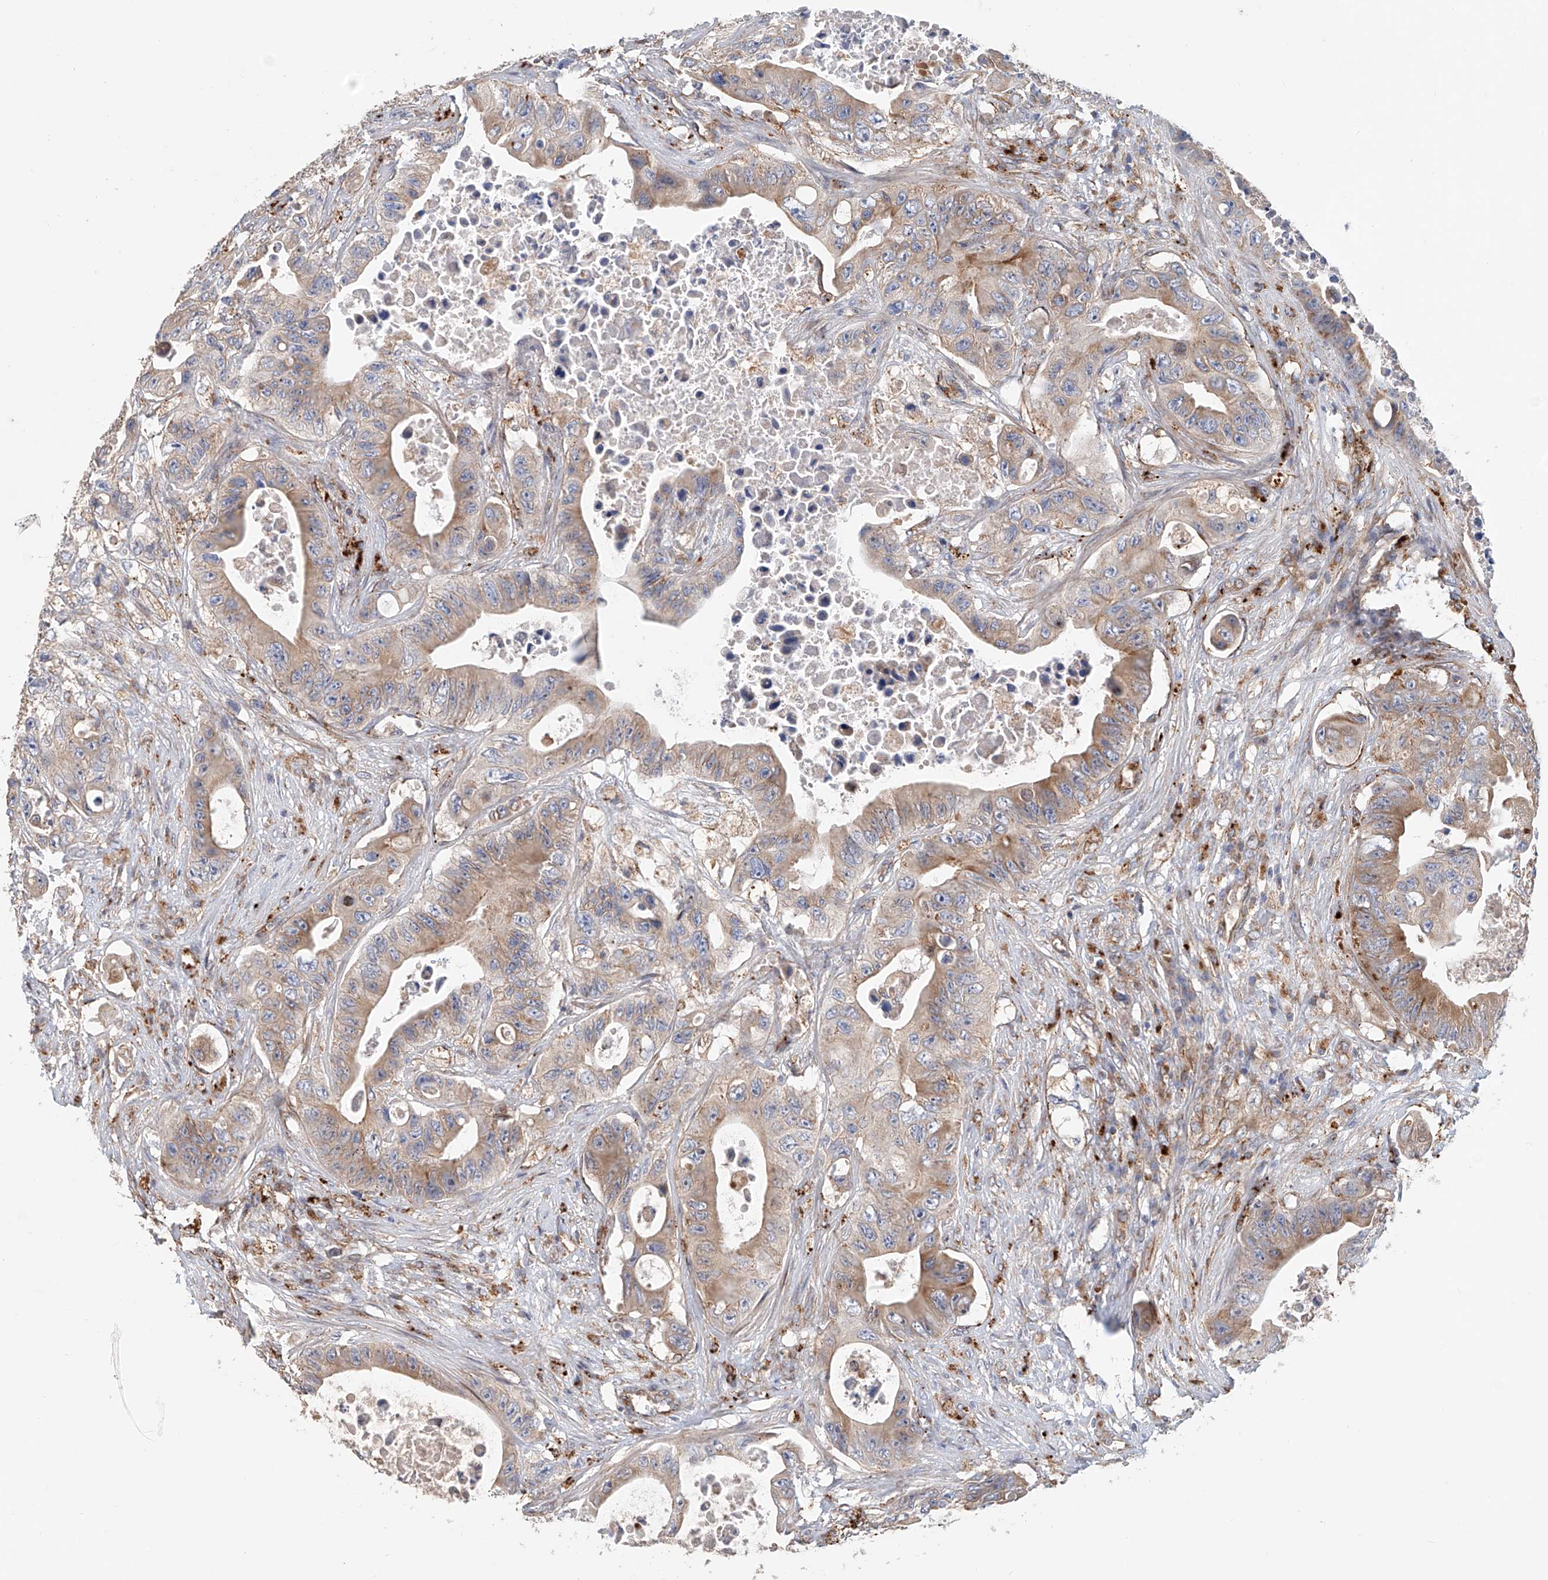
{"staining": {"intensity": "moderate", "quantity": "25%-75%", "location": "cytoplasmic/membranous"}, "tissue": "colorectal cancer", "cell_type": "Tumor cells", "image_type": "cancer", "snomed": [{"axis": "morphology", "description": "Adenocarcinoma, NOS"}, {"axis": "topography", "description": "Colon"}], "caption": "Moderate cytoplasmic/membranous protein staining is seen in about 25%-75% of tumor cells in colorectal cancer (adenocarcinoma).", "gene": "HGSNAT", "patient": {"sex": "female", "age": 46}}